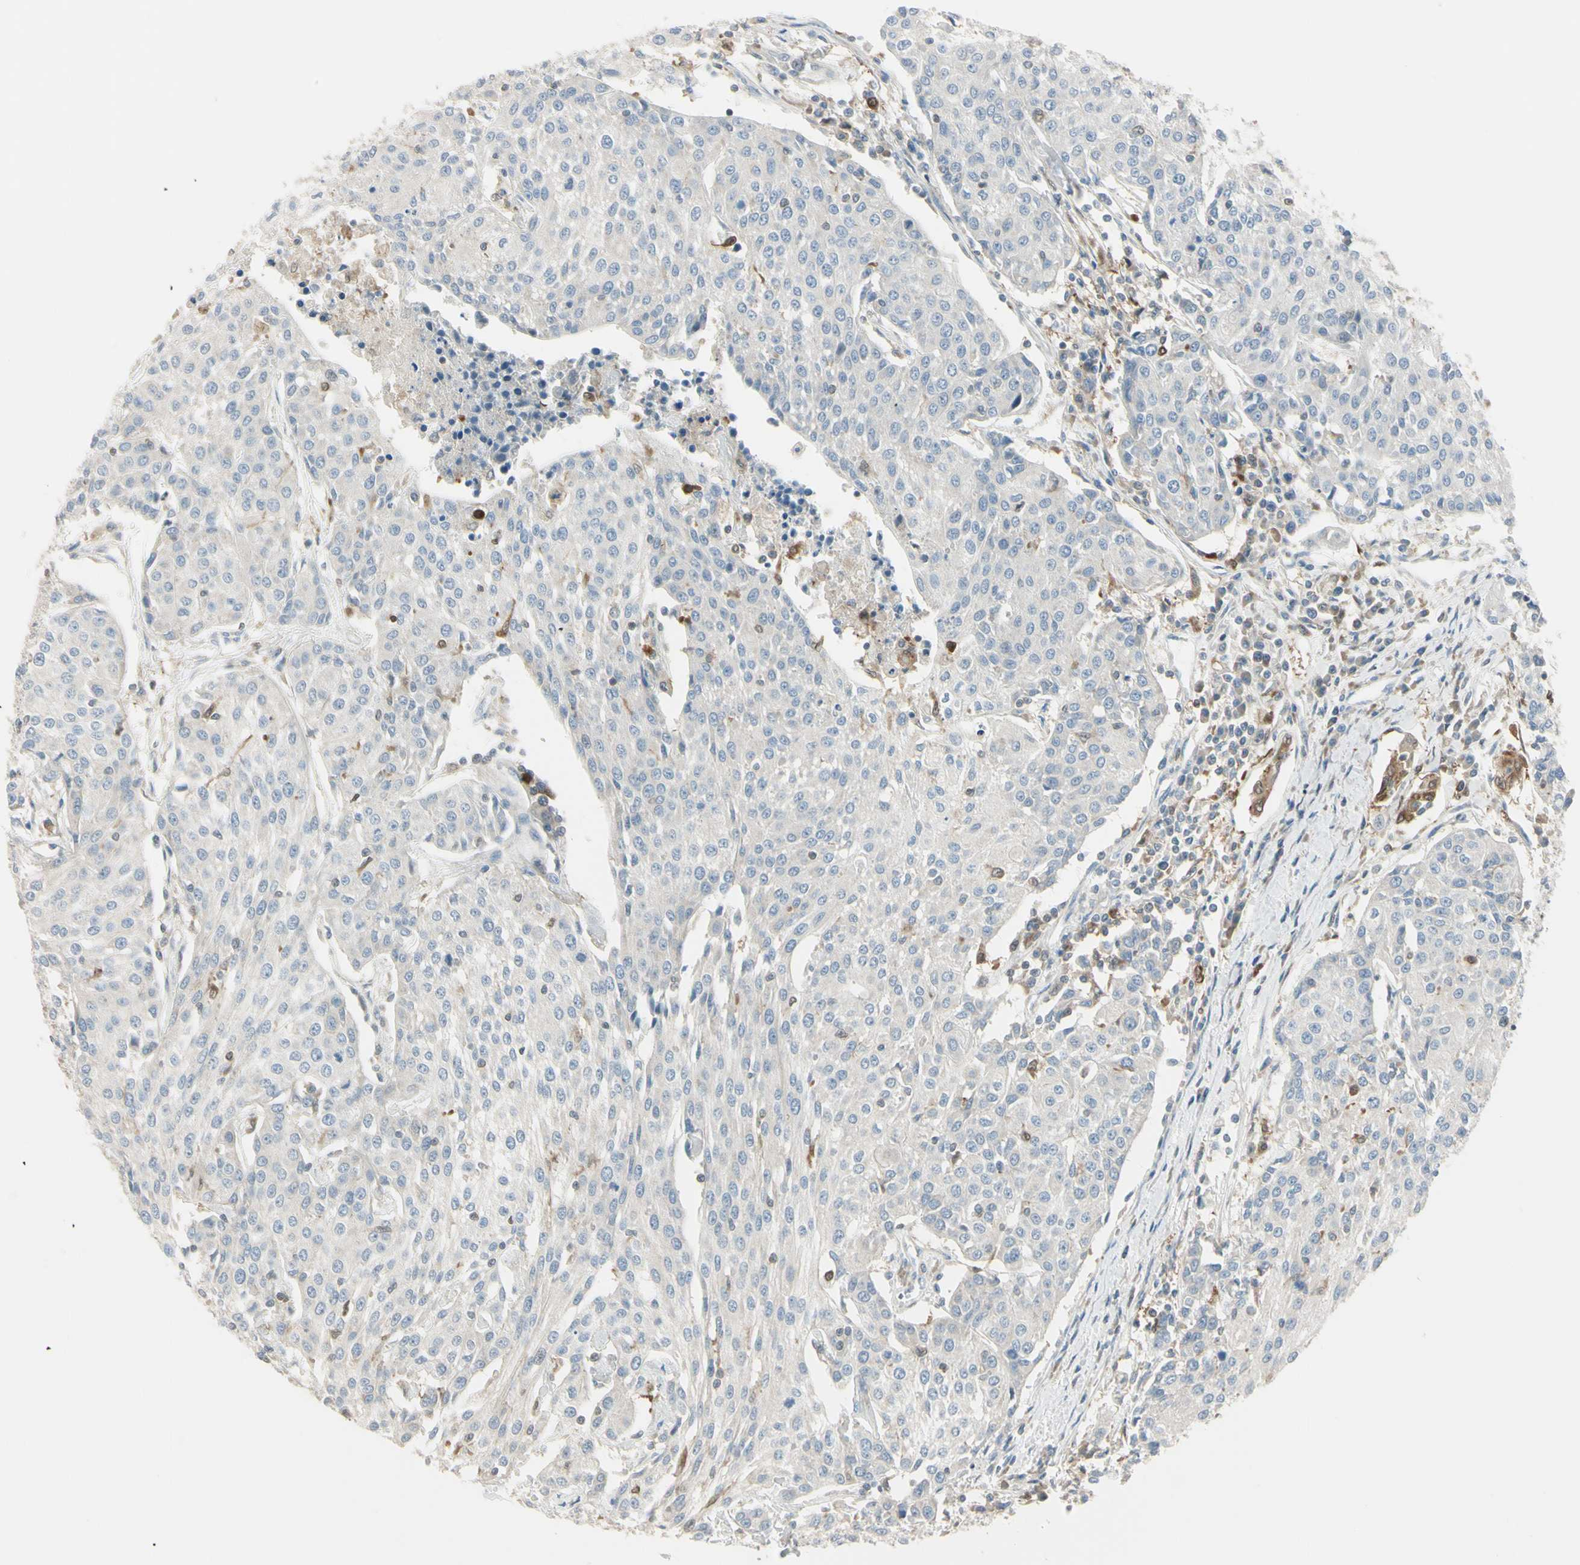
{"staining": {"intensity": "weak", "quantity": ">75%", "location": "cytoplasmic/membranous"}, "tissue": "urothelial cancer", "cell_type": "Tumor cells", "image_type": "cancer", "snomed": [{"axis": "morphology", "description": "Urothelial carcinoma, High grade"}, {"axis": "topography", "description": "Urinary bladder"}], "caption": "Immunohistochemistry photomicrograph of neoplastic tissue: human urothelial cancer stained using immunohistochemistry shows low levels of weak protein expression localized specifically in the cytoplasmic/membranous of tumor cells, appearing as a cytoplasmic/membranous brown color.", "gene": "CYRIB", "patient": {"sex": "female", "age": 85}}